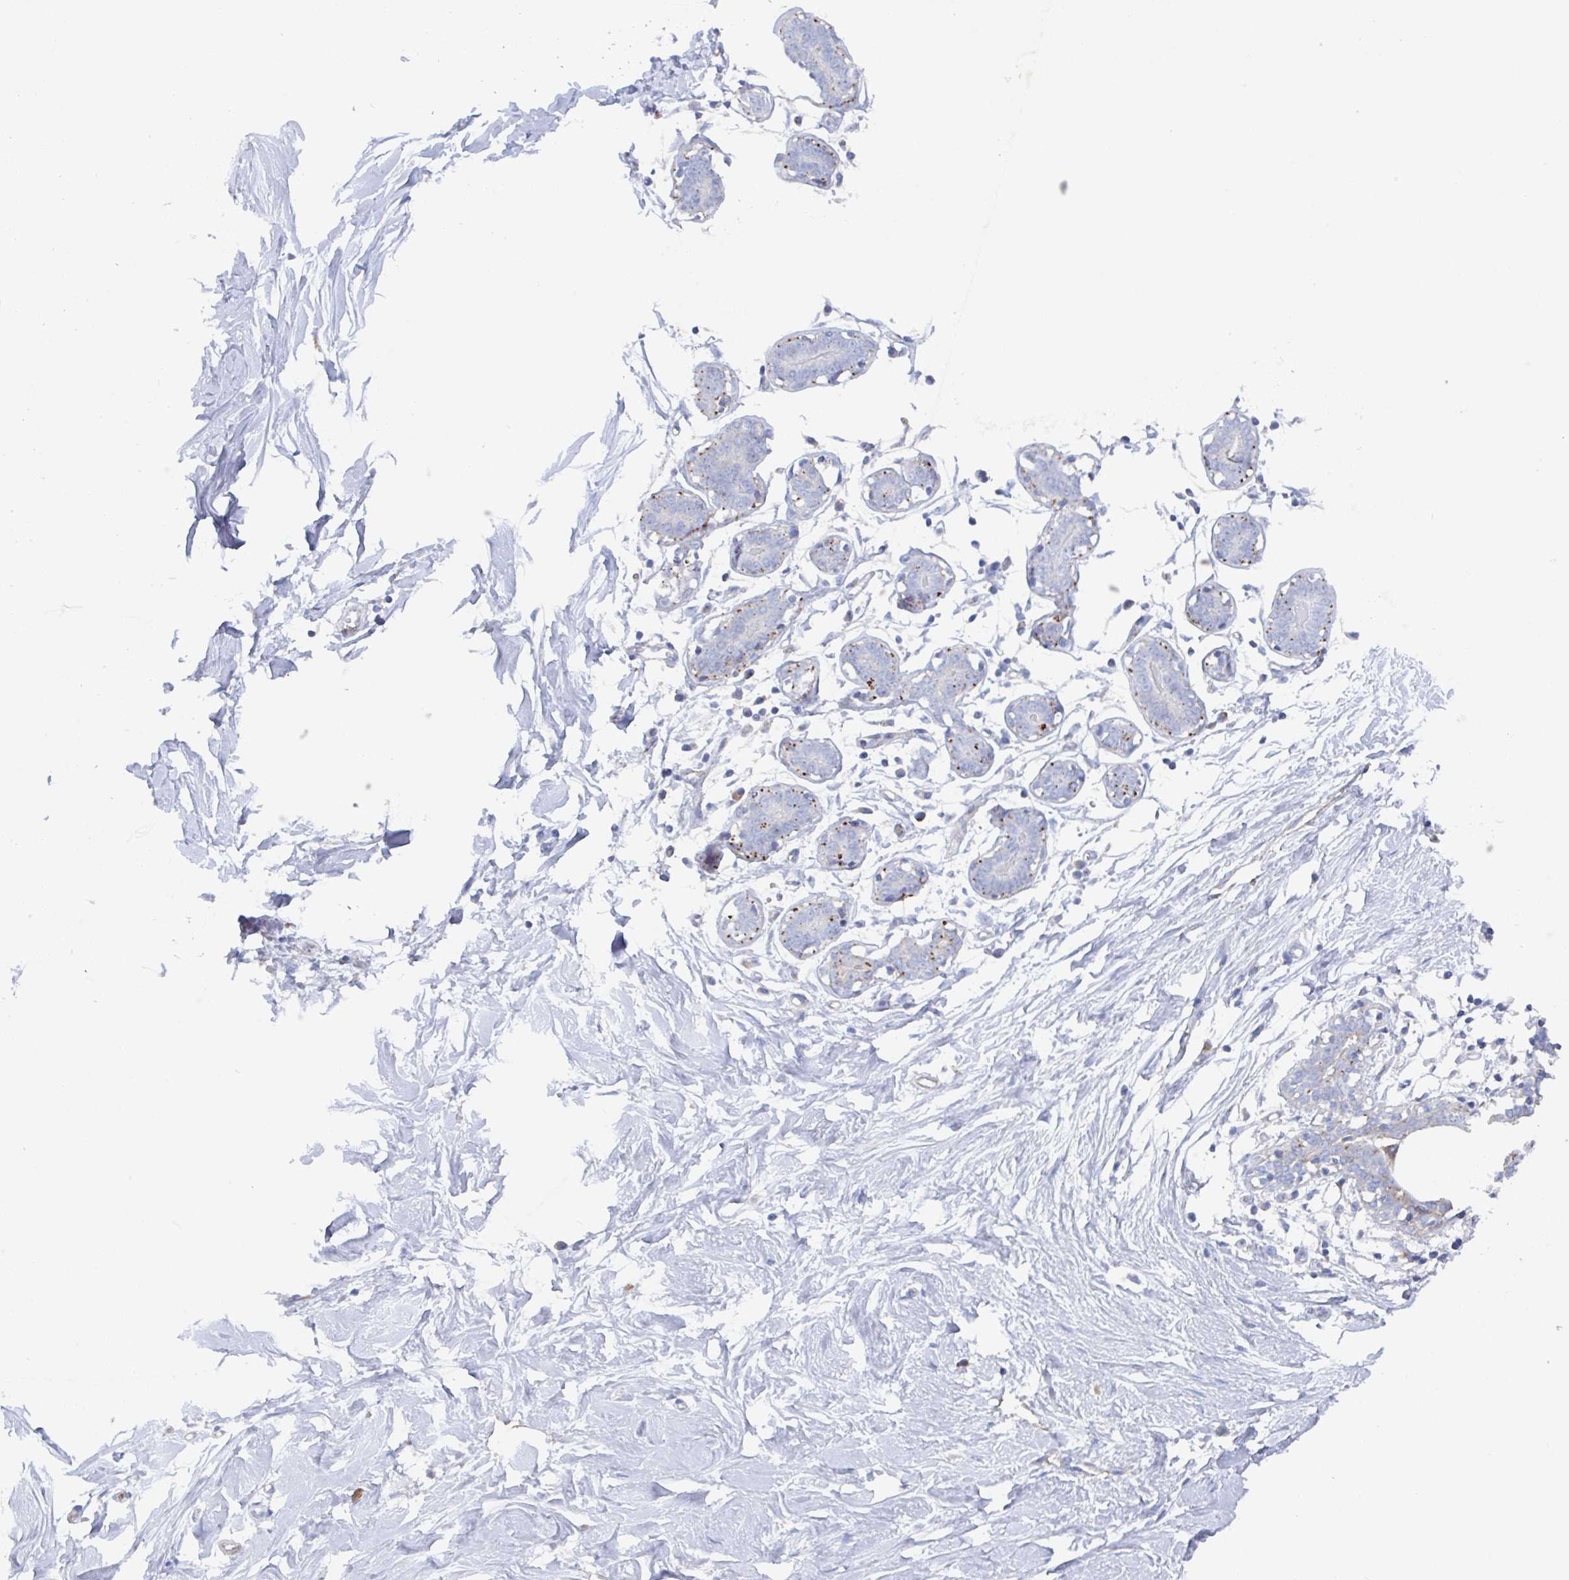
{"staining": {"intensity": "negative", "quantity": "none", "location": "none"}, "tissue": "breast", "cell_type": "Adipocytes", "image_type": "normal", "snomed": [{"axis": "morphology", "description": "Normal tissue, NOS"}, {"axis": "topography", "description": "Breast"}], "caption": "Immunohistochemistry photomicrograph of normal breast stained for a protein (brown), which reveals no staining in adipocytes.", "gene": "MANBA", "patient": {"sex": "female", "age": 27}}